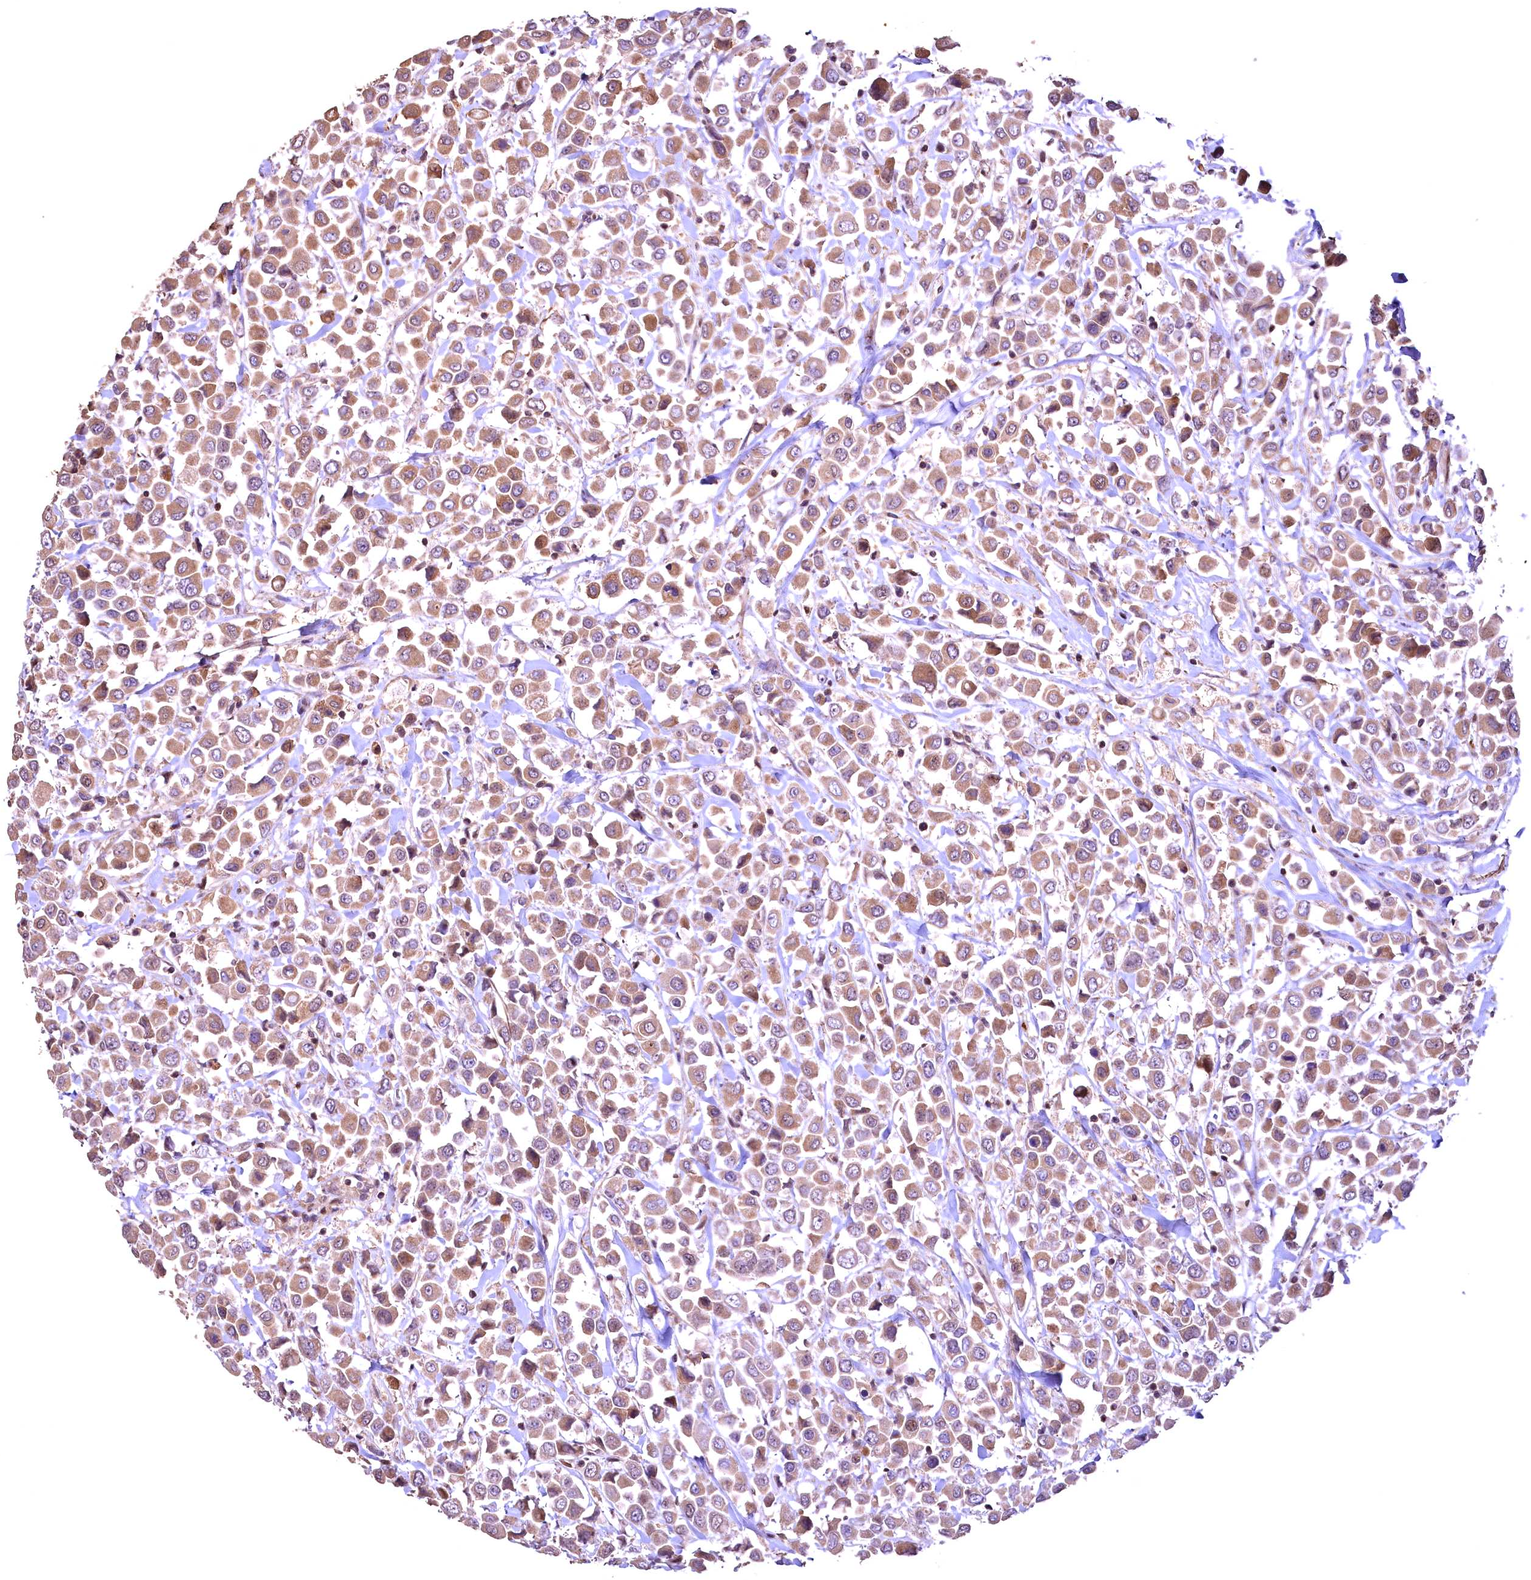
{"staining": {"intensity": "moderate", "quantity": ">75%", "location": "cytoplasmic/membranous"}, "tissue": "breast cancer", "cell_type": "Tumor cells", "image_type": "cancer", "snomed": [{"axis": "morphology", "description": "Duct carcinoma"}, {"axis": "topography", "description": "Breast"}], "caption": "About >75% of tumor cells in human breast cancer demonstrate moderate cytoplasmic/membranous protein staining as visualized by brown immunohistochemical staining.", "gene": "FUZ", "patient": {"sex": "female", "age": 61}}